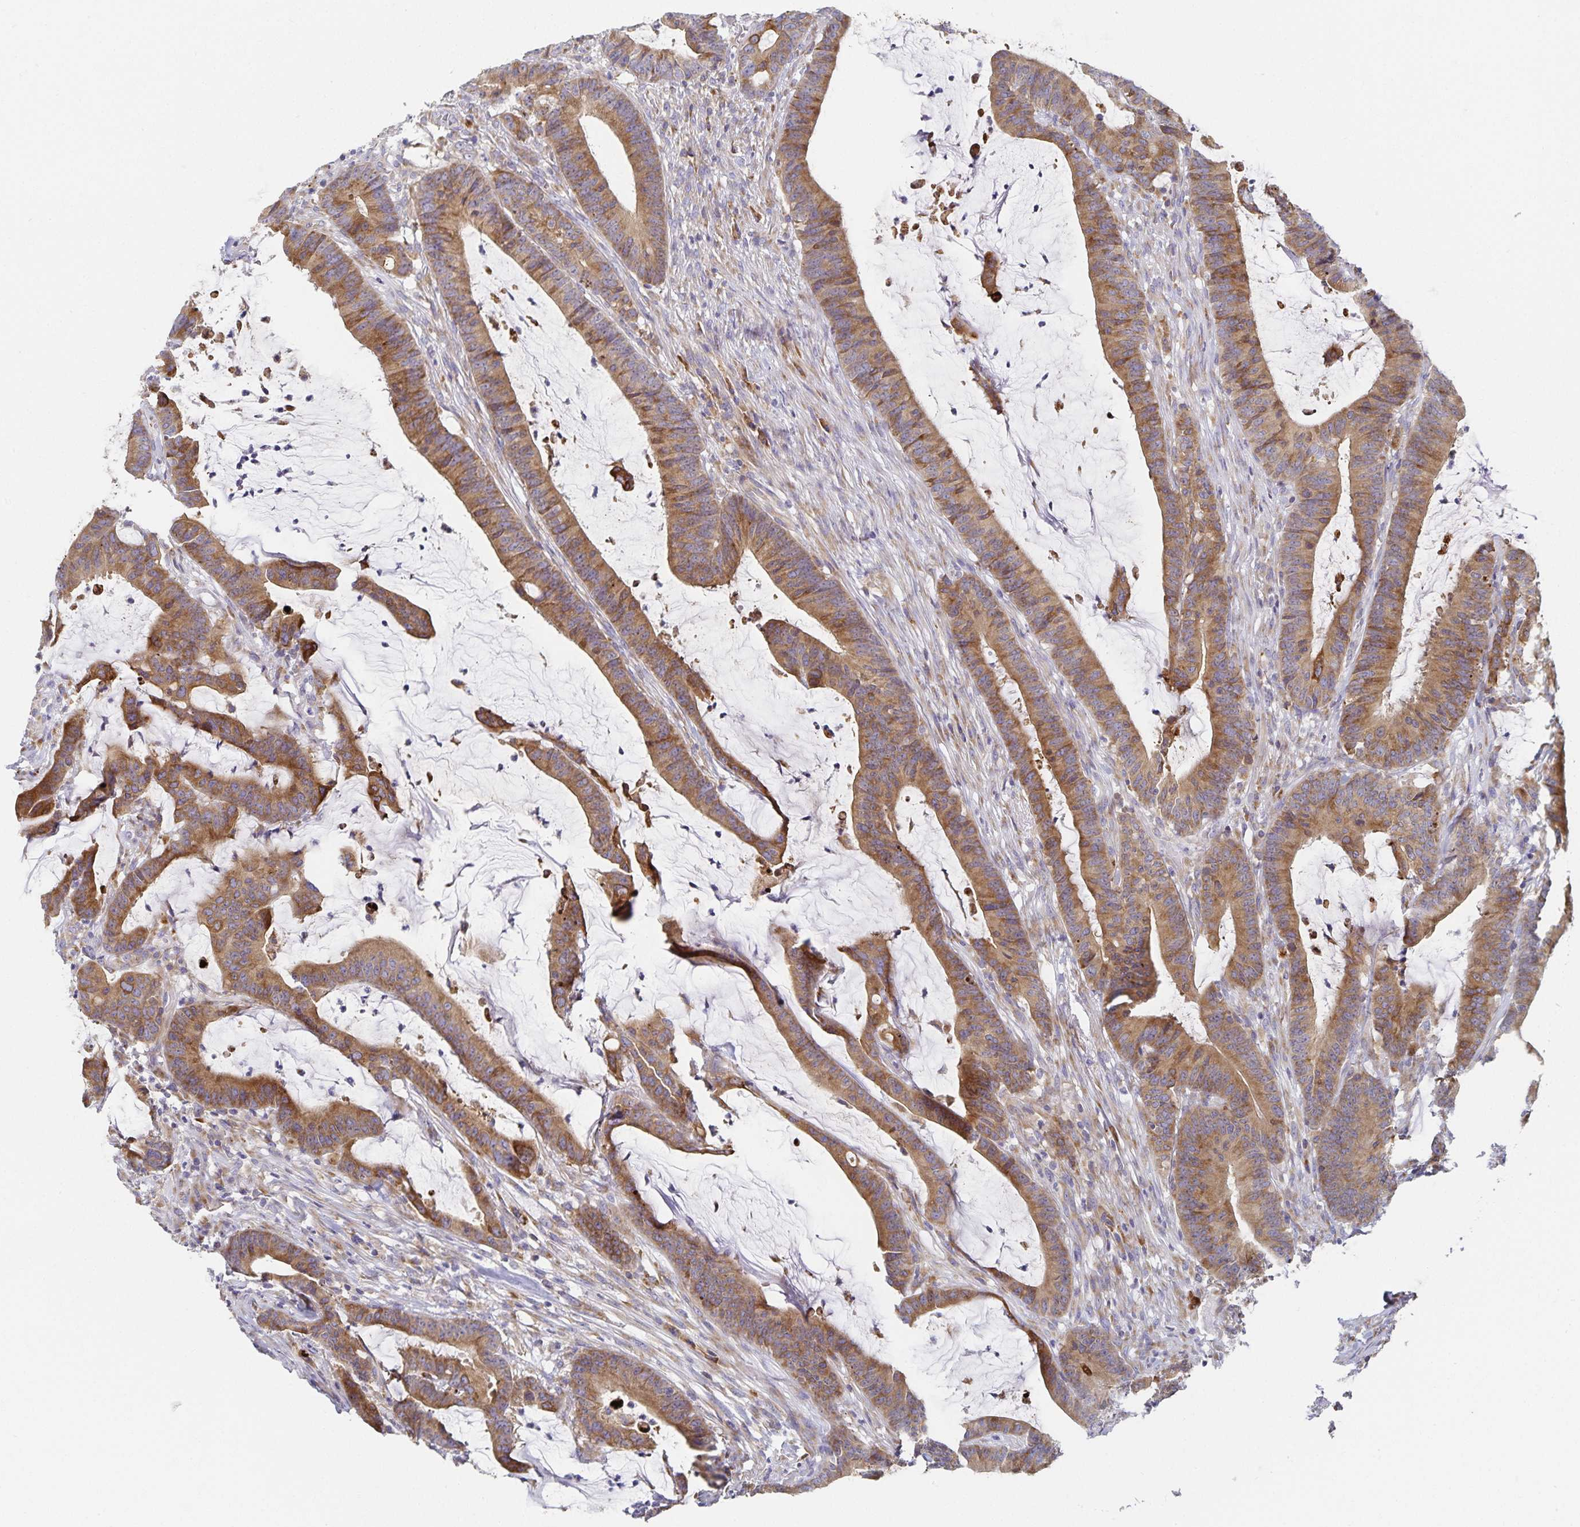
{"staining": {"intensity": "moderate", "quantity": ">75%", "location": "cytoplasmic/membranous"}, "tissue": "colorectal cancer", "cell_type": "Tumor cells", "image_type": "cancer", "snomed": [{"axis": "morphology", "description": "Adenocarcinoma, NOS"}, {"axis": "topography", "description": "Colon"}], "caption": "DAB (3,3'-diaminobenzidine) immunohistochemical staining of human colorectal cancer (adenocarcinoma) reveals moderate cytoplasmic/membranous protein staining in approximately >75% of tumor cells. (DAB IHC, brown staining for protein, blue staining for nuclei).", "gene": "NOMO1", "patient": {"sex": "female", "age": 78}}